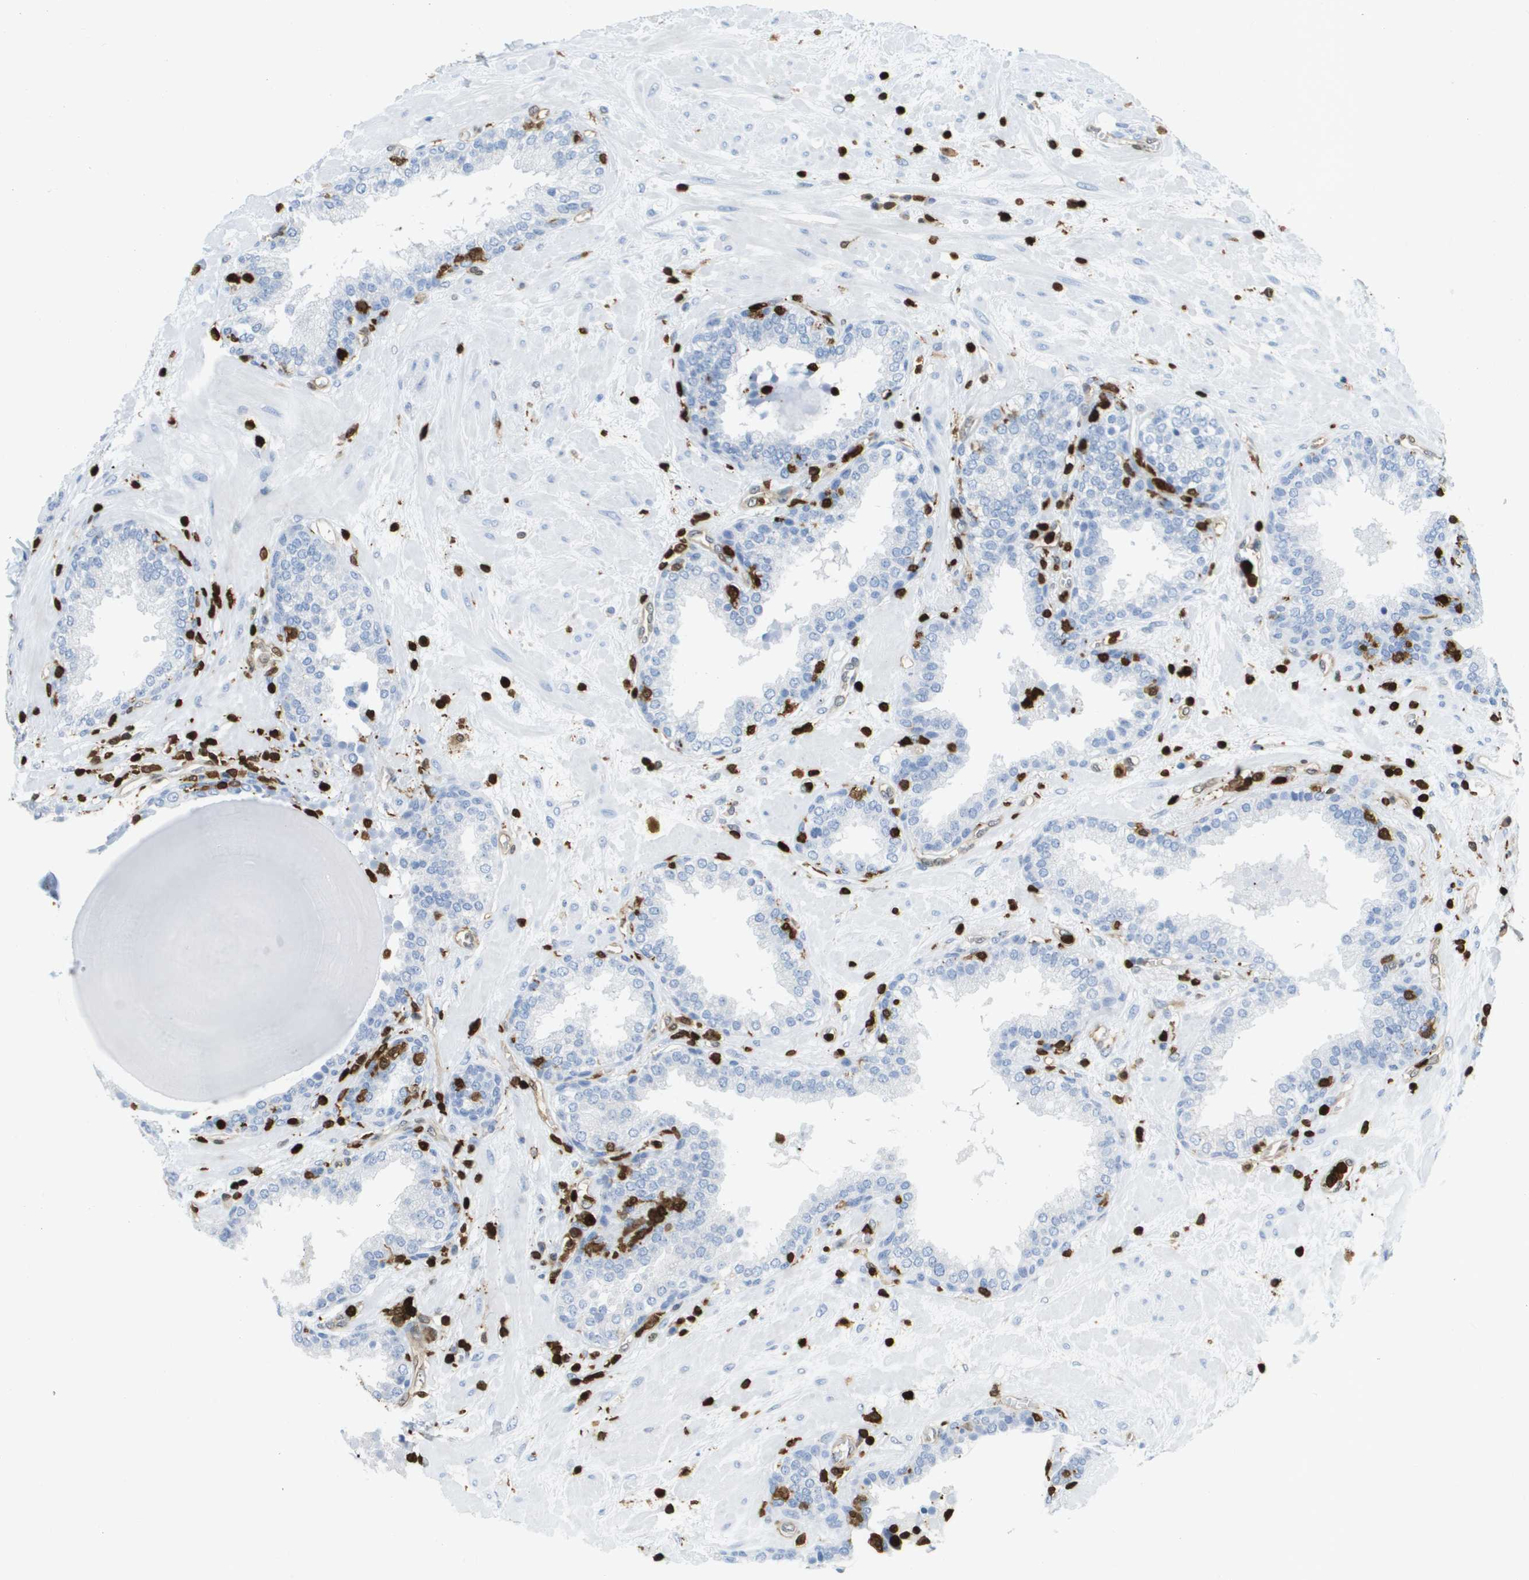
{"staining": {"intensity": "negative", "quantity": "none", "location": "none"}, "tissue": "prostate", "cell_type": "Glandular cells", "image_type": "normal", "snomed": [{"axis": "morphology", "description": "Normal tissue, NOS"}, {"axis": "topography", "description": "Prostate"}], "caption": "A histopathology image of human prostate is negative for staining in glandular cells. The staining was performed using DAB to visualize the protein expression in brown, while the nuclei were stained in blue with hematoxylin (Magnification: 20x).", "gene": "DOCK5", "patient": {"sex": "male", "age": 51}}